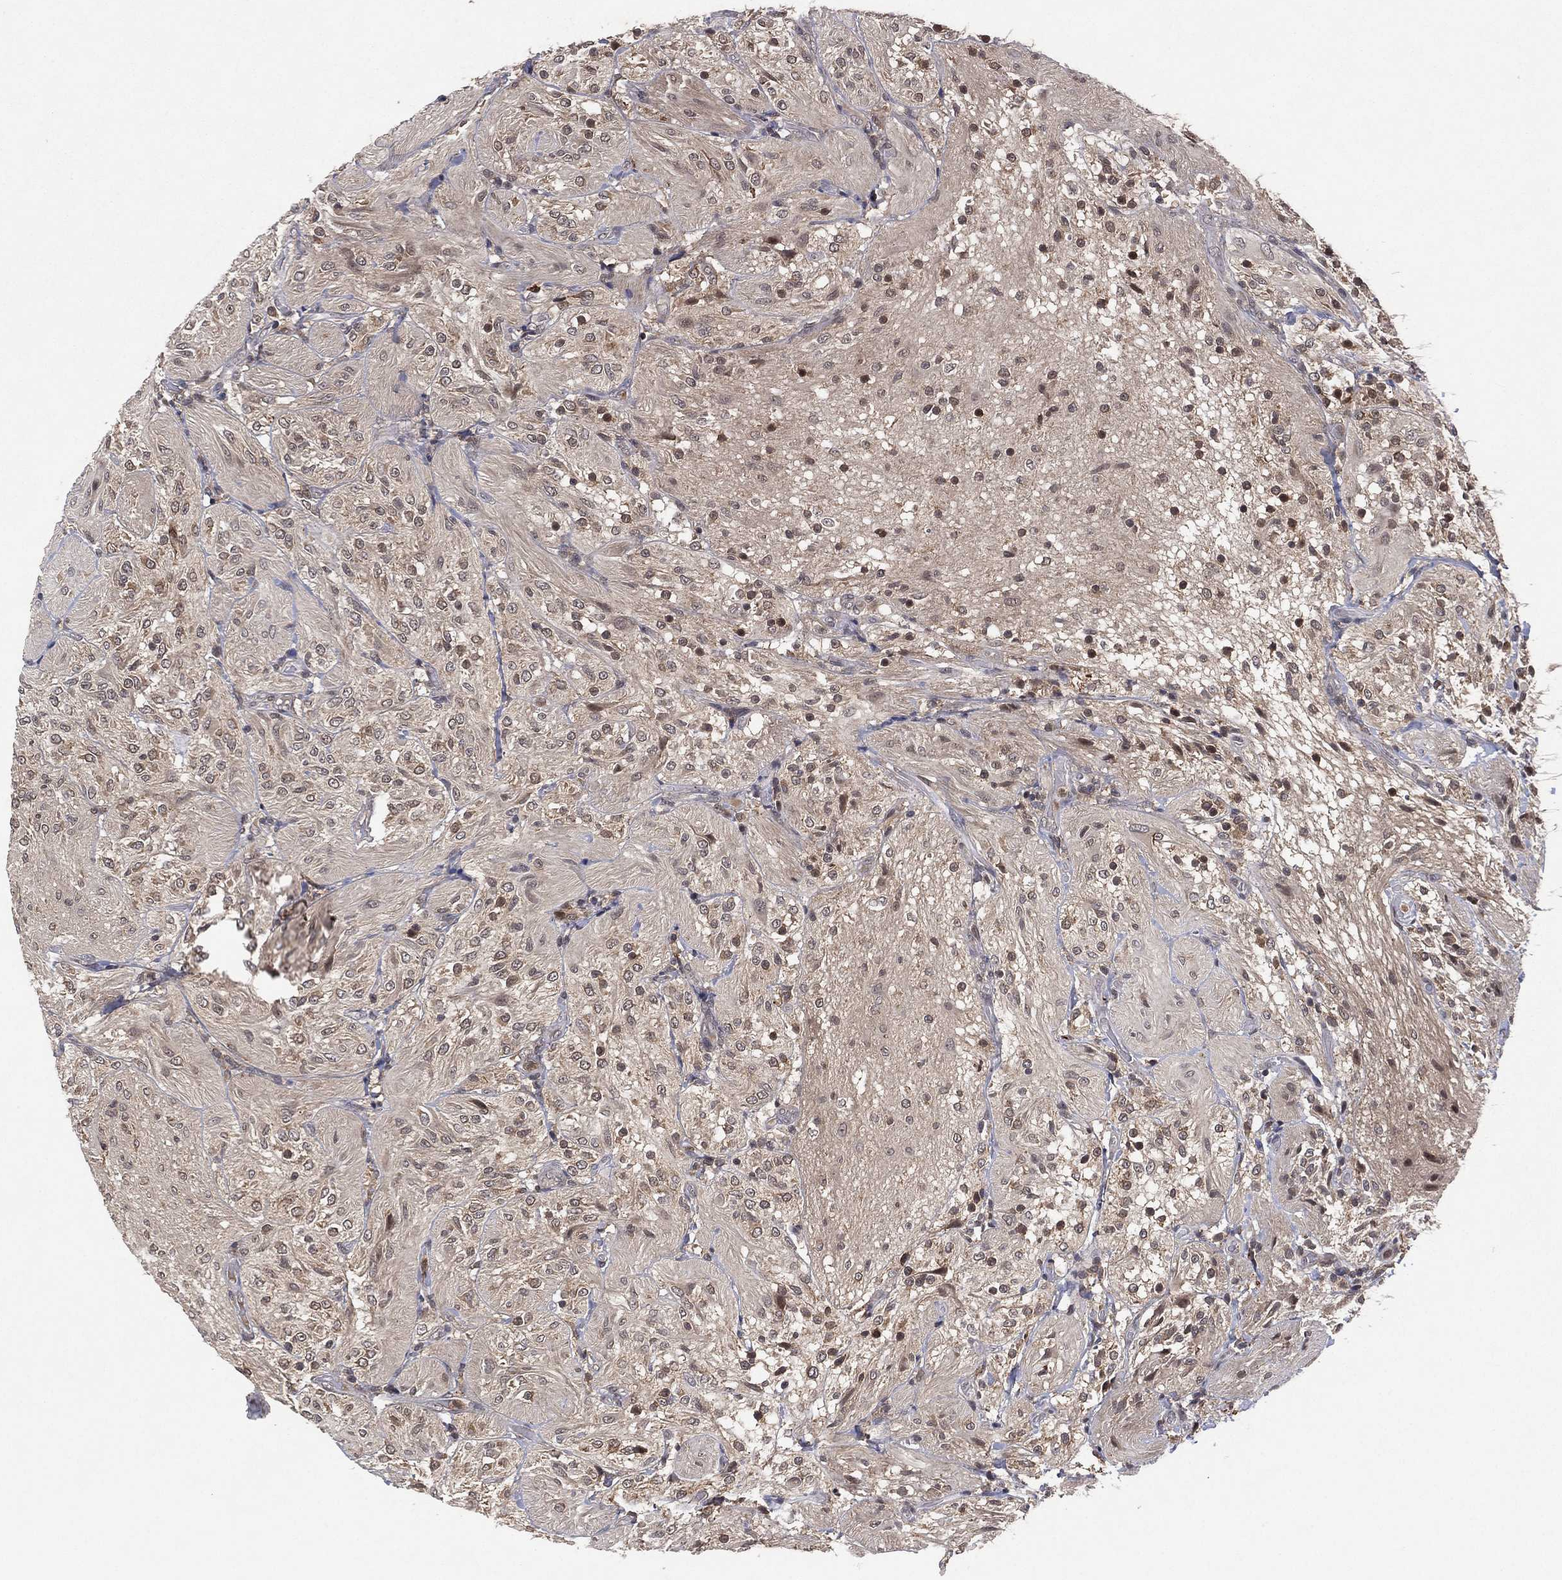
{"staining": {"intensity": "weak", "quantity": "<25%", "location": "nuclear"}, "tissue": "glioma", "cell_type": "Tumor cells", "image_type": "cancer", "snomed": [{"axis": "morphology", "description": "Glioma, malignant, Low grade"}, {"axis": "topography", "description": "Brain"}], "caption": "This is a image of IHC staining of glioma, which shows no staining in tumor cells.", "gene": "ATG4B", "patient": {"sex": "male", "age": 3}}